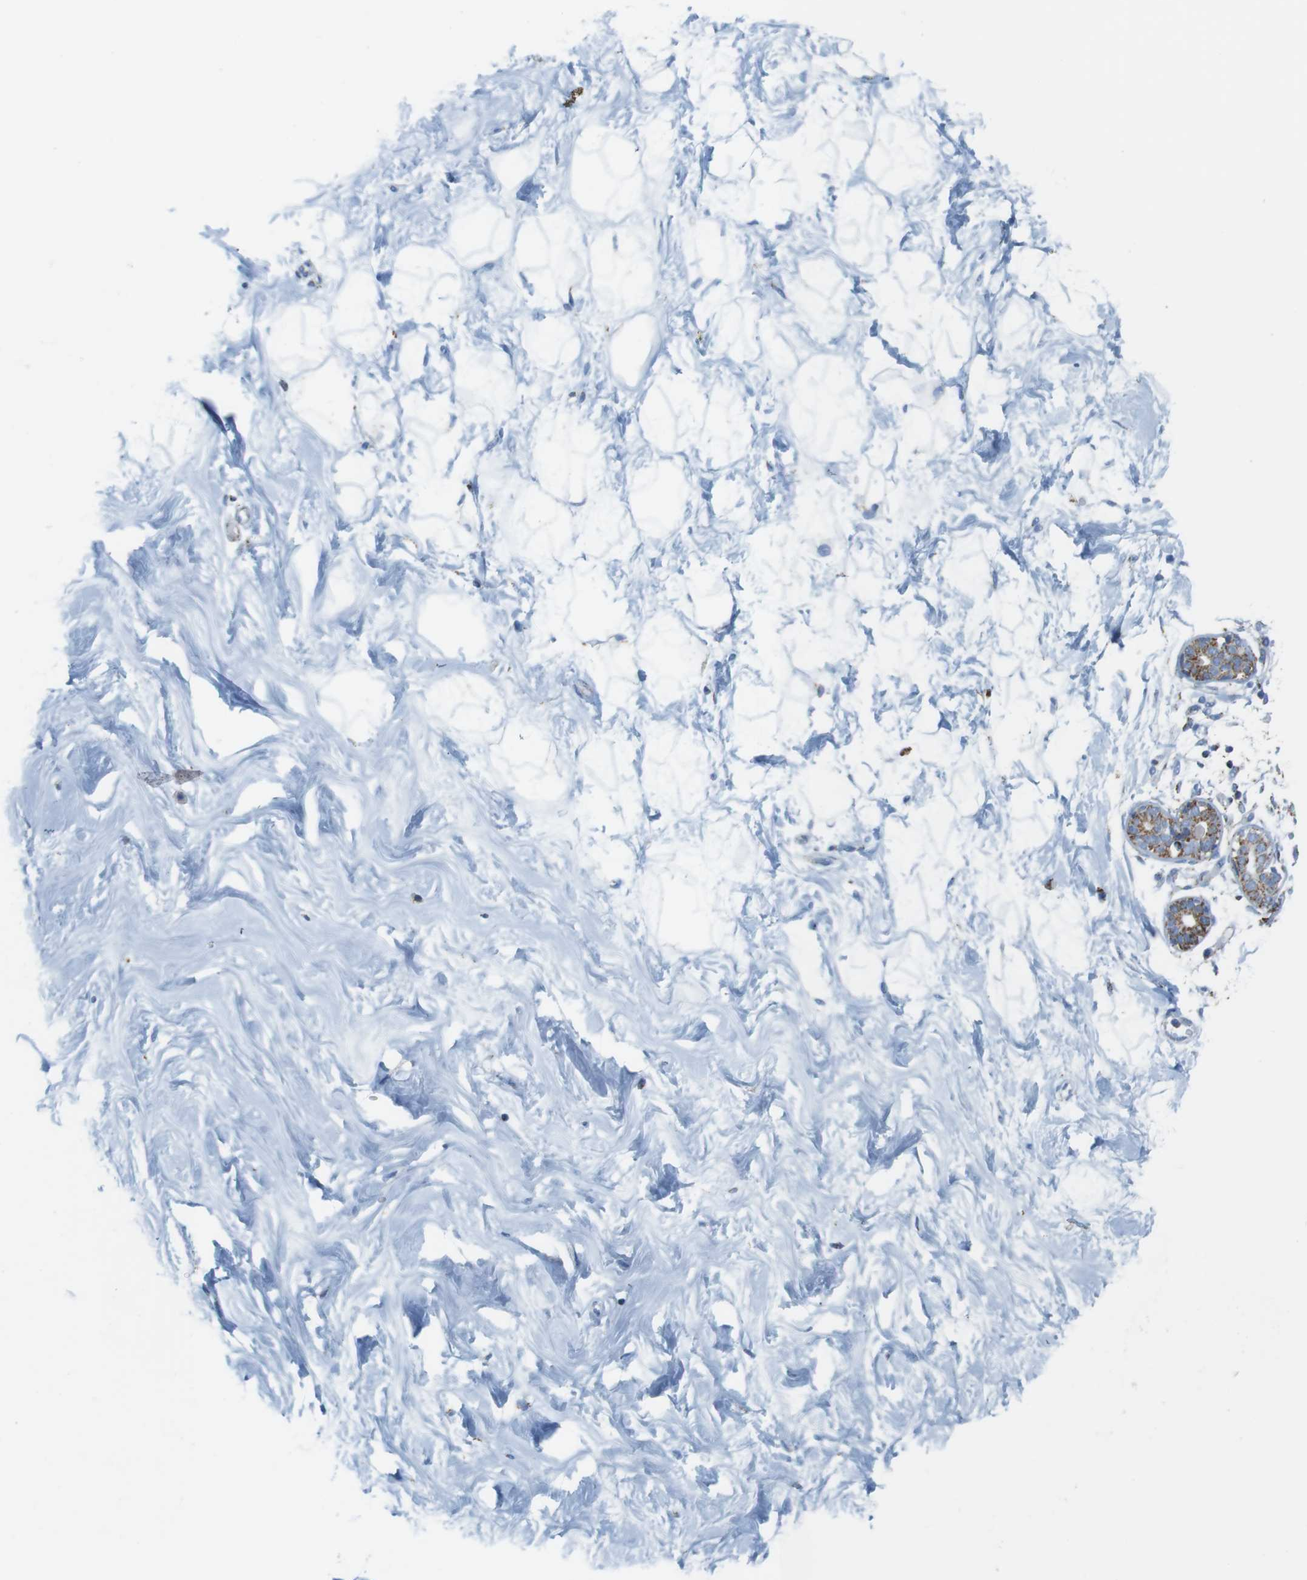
{"staining": {"intensity": "negative", "quantity": "none", "location": "none"}, "tissue": "breast", "cell_type": "Adipocytes", "image_type": "normal", "snomed": [{"axis": "morphology", "description": "Normal tissue, NOS"}, {"axis": "topography", "description": "Breast"}], "caption": "DAB immunohistochemical staining of benign breast reveals no significant expression in adipocytes. (DAB immunohistochemistry (IHC) visualized using brightfield microscopy, high magnification).", "gene": "ATP5PO", "patient": {"sex": "female", "age": 23}}